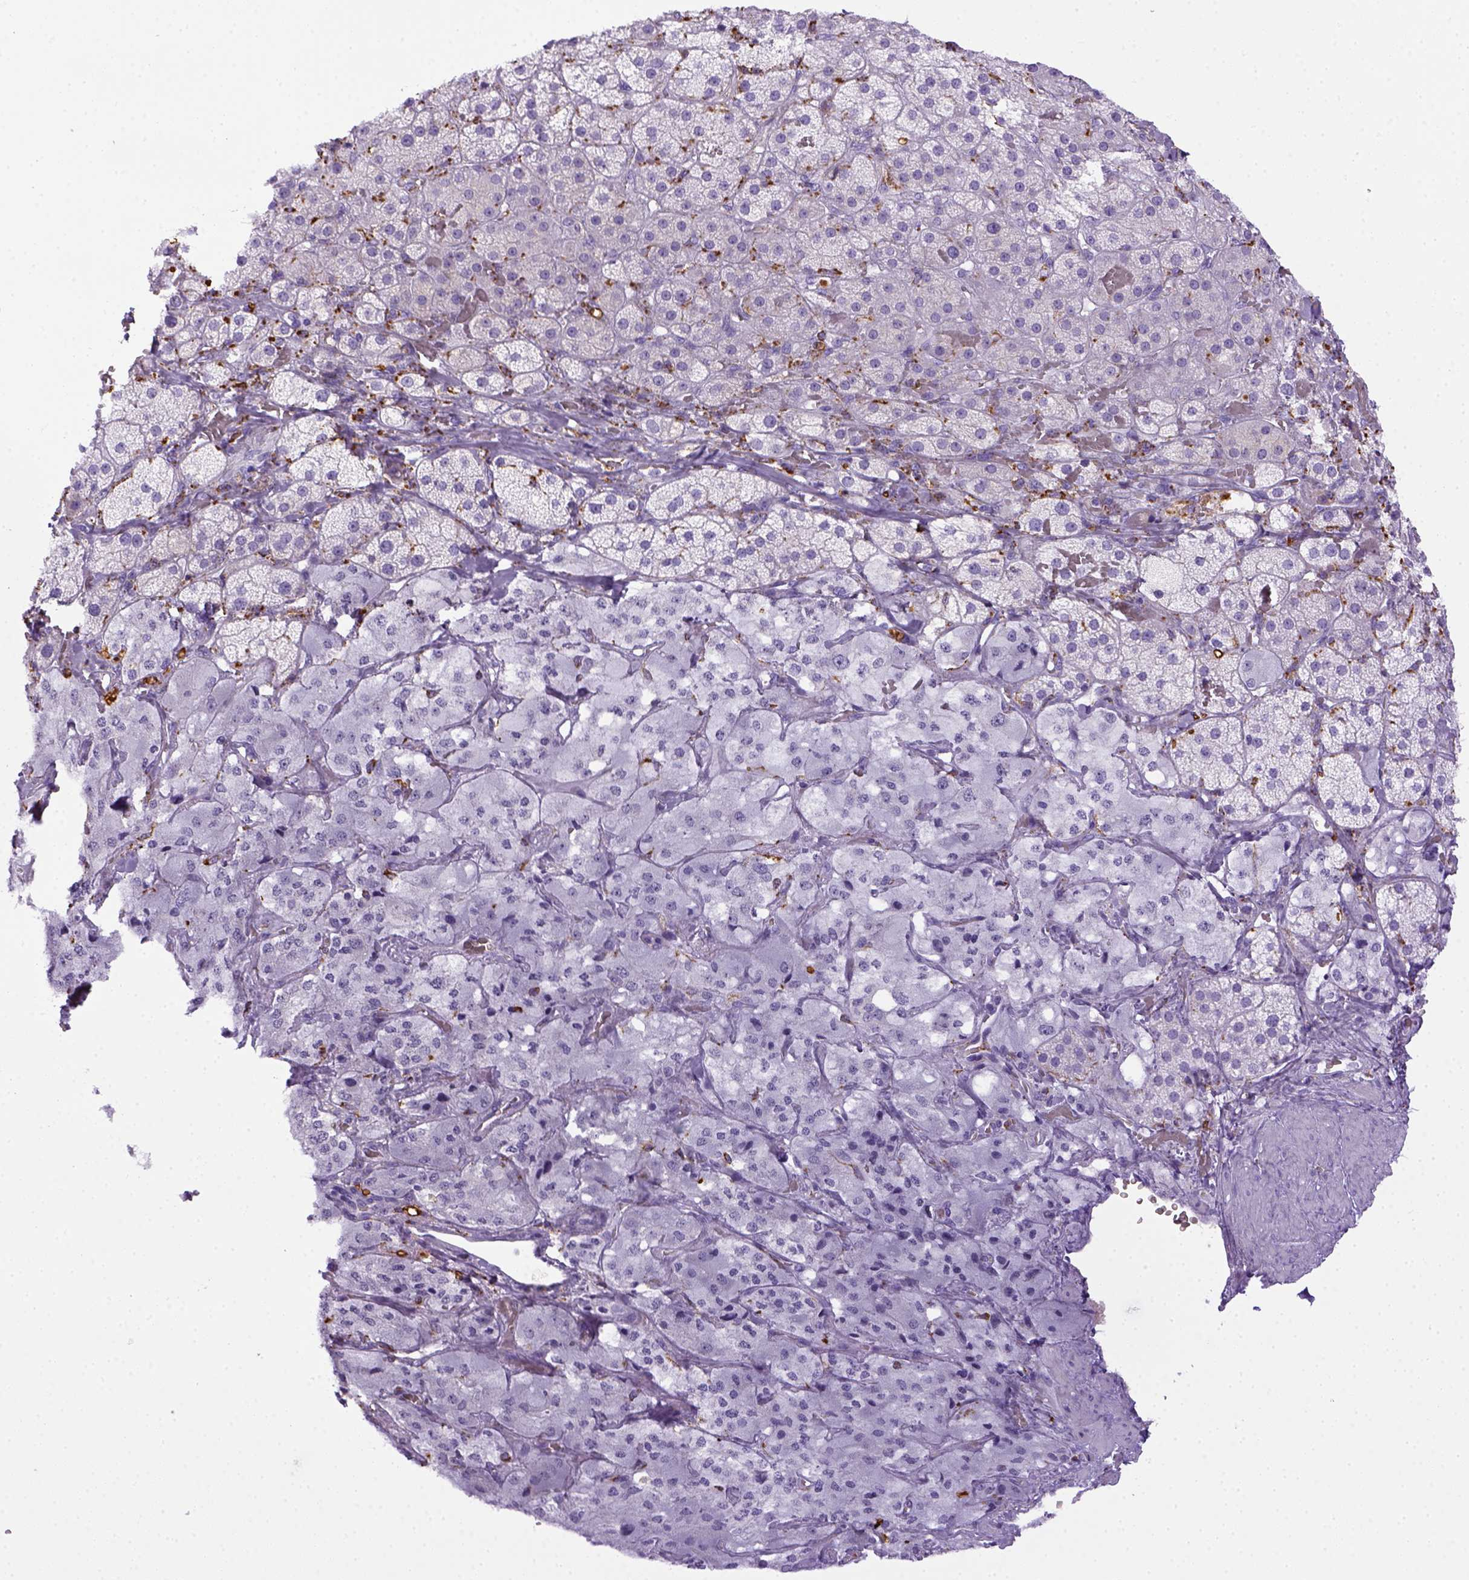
{"staining": {"intensity": "negative", "quantity": "none", "location": "none"}, "tissue": "adrenal gland", "cell_type": "Glandular cells", "image_type": "normal", "snomed": [{"axis": "morphology", "description": "Normal tissue, NOS"}, {"axis": "topography", "description": "Adrenal gland"}], "caption": "Glandular cells are negative for brown protein staining in normal adrenal gland.", "gene": "CD68", "patient": {"sex": "male", "age": 57}}